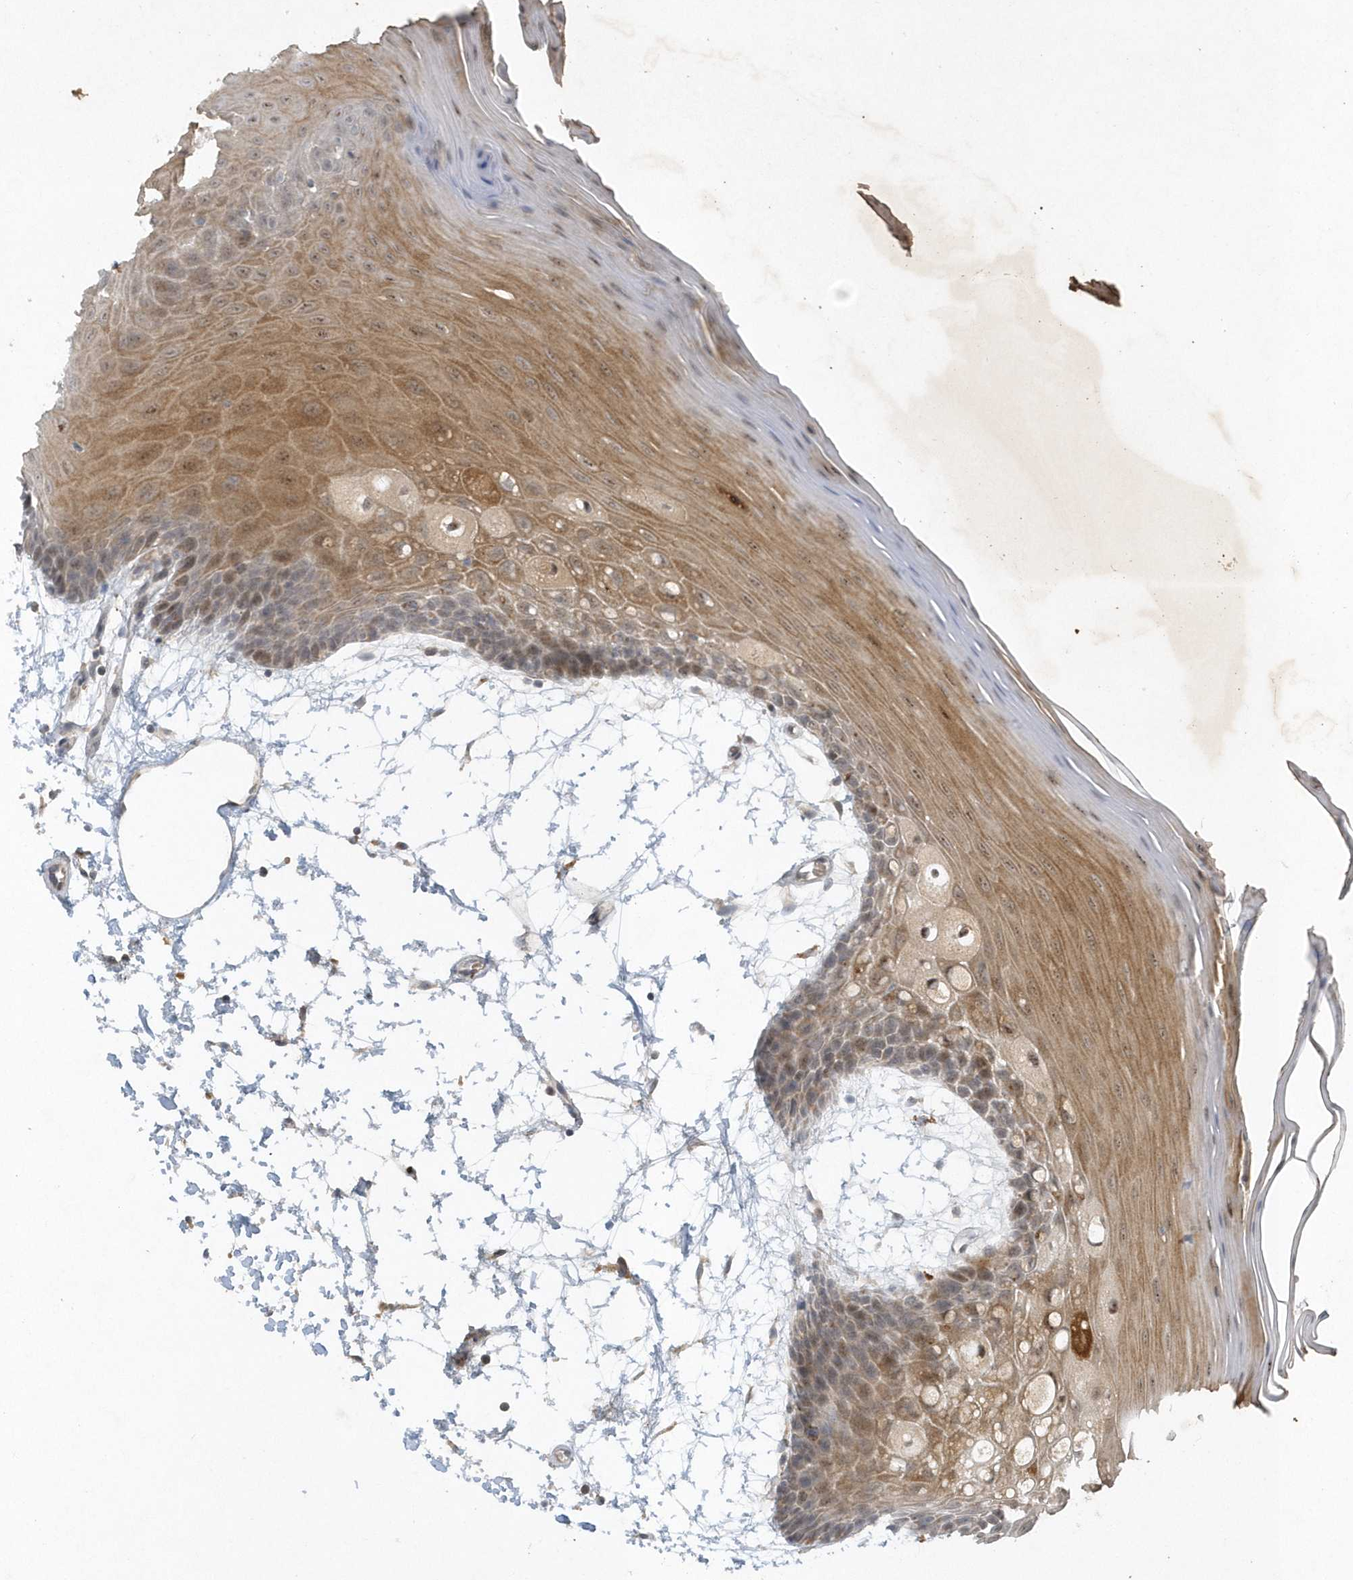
{"staining": {"intensity": "moderate", "quantity": ">75%", "location": "cytoplasmic/membranous,nuclear"}, "tissue": "oral mucosa", "cell_type": "Squamous epithelial cells", "image_type": "normal", "snomed": [{"axis": "morphology", "description": "Normal tissue, NOS"}, {"axis": "topography", "description": "Skeletal muscle"}, {"axis": "topography", "description": "Oral tissue"}, {"axis": "topography", "description": "Salivary gland"}, {"axis": "topography", "description": "Peripheral nerve tissue"}], "caption": "Oral mucosa stained with IHC exhibits moderate cytoplasmic/membranous,nuclear staining in approximately >75% of squamous epithelial cells.", "gene": "THG1L", "patient": {"sex": "male", "age": 54}}